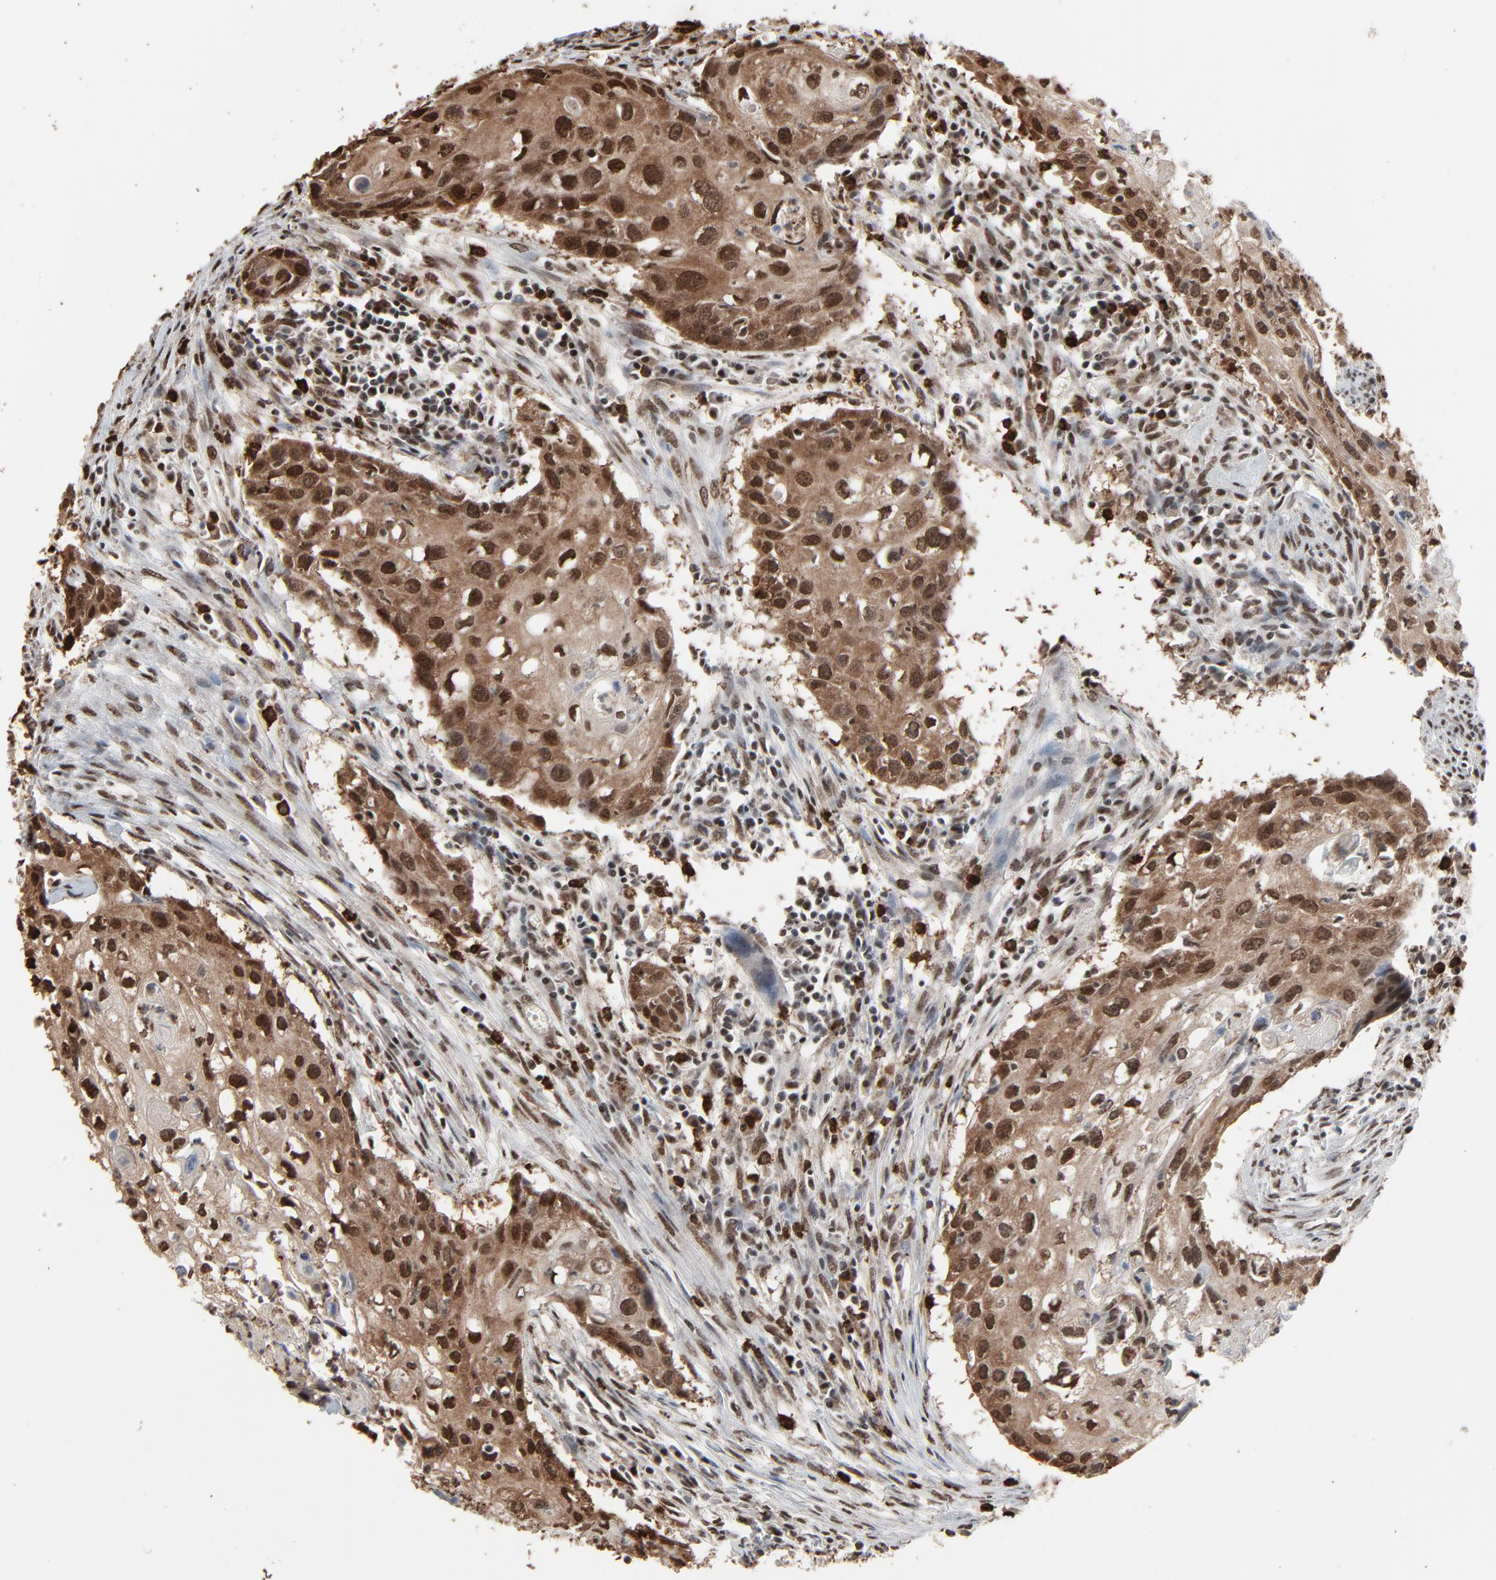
{"staining": {"intensity": "strong", "quantity": ">75%", "location": "cytoplasmic/membranous,nuclear"}, "tissue": "urothelial cancer", "cell_type": "Tumor cells", "image_type": "cancer", "snomed": [{"axis": "morphology", "description": "Urothelial carcinoma, High grade"}, {"axis": "topography", "description": "Urinary bladder"}], "caption": "Immunohistochemistry of high-grade urothelial carcinoma reveals high levels of strong cytoplasmic/membranous and nuclear expression in about >75% of tumor cells.", "gene": "MEIS2", "patient": {"sex": "male", "age": 54}}